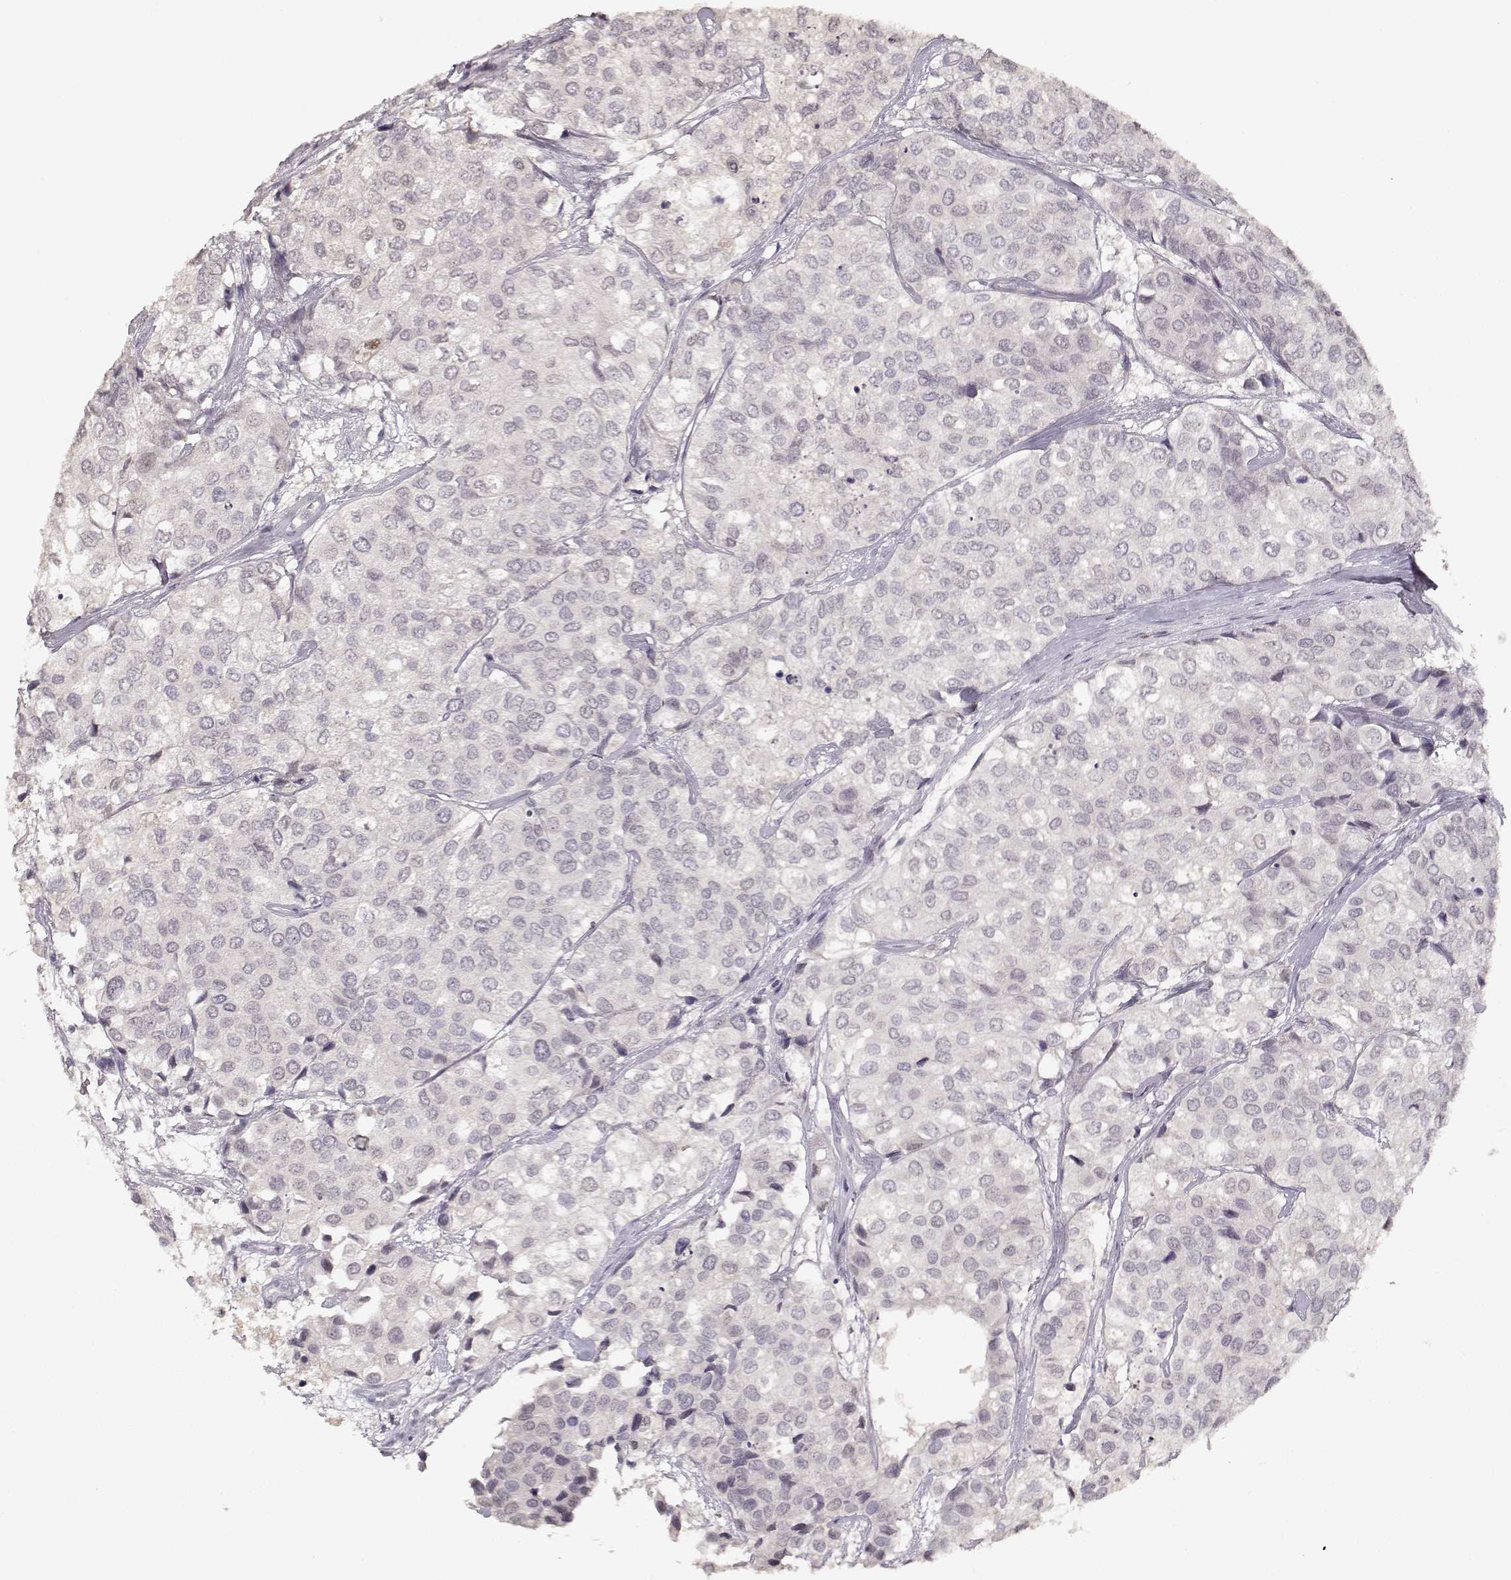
{"staining": {"intensity": "negative", "quantity": "none", "location": "none"}, "tissue": "urothelial cancer", "cell_type": "Tumor cells", "image_type": "cancer", "snomed": [{"axis": "morphology", "description": "Urothelial carcinoma, High grade"}, {"axis": "topography", "description": "Urinary bladder"}], "caption": "A histopathology image of human urothelial cancer is negative for staining in tumor cells.", "gene": "S100B", "patient": {"sex": "male", "age": 73}}